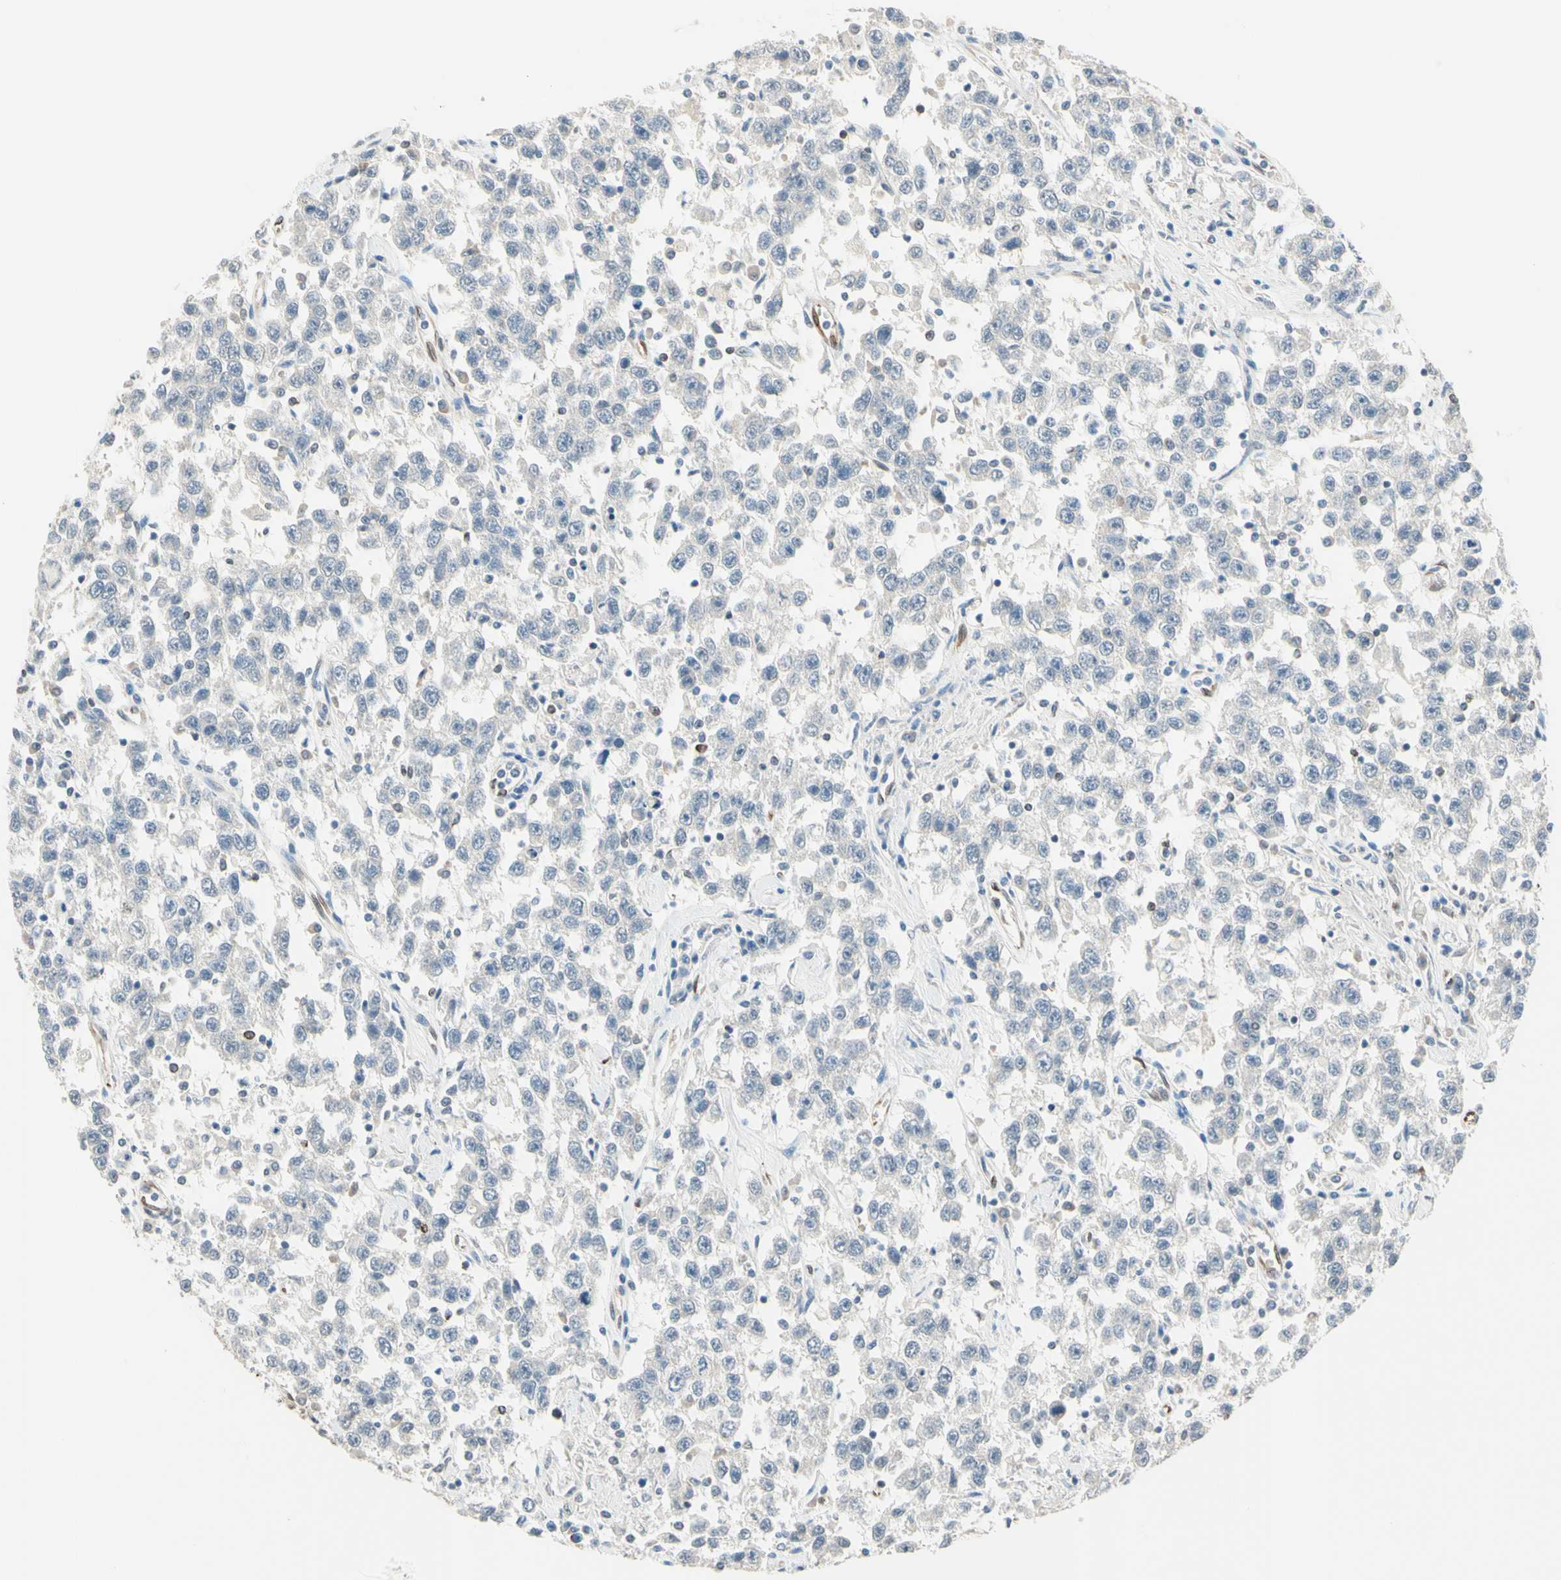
{"staining": {"intensity": "negative", "quantity": "none", "location": "none"}, "tissue": "testis cancer", "cell_type": "Tumor cells", "image_type": "cancer", "snomed": [{"axis": "morphology", "description": "Seminoma, NOS"}, {"axis": "topography", "description": "Testis"}], "caption": "Testis seminoma was stained to show a protein in brown. There is no significant staining in tumor cells.", "gene": "TRAF2", "patient": {"sex": "male", "age": 41}}